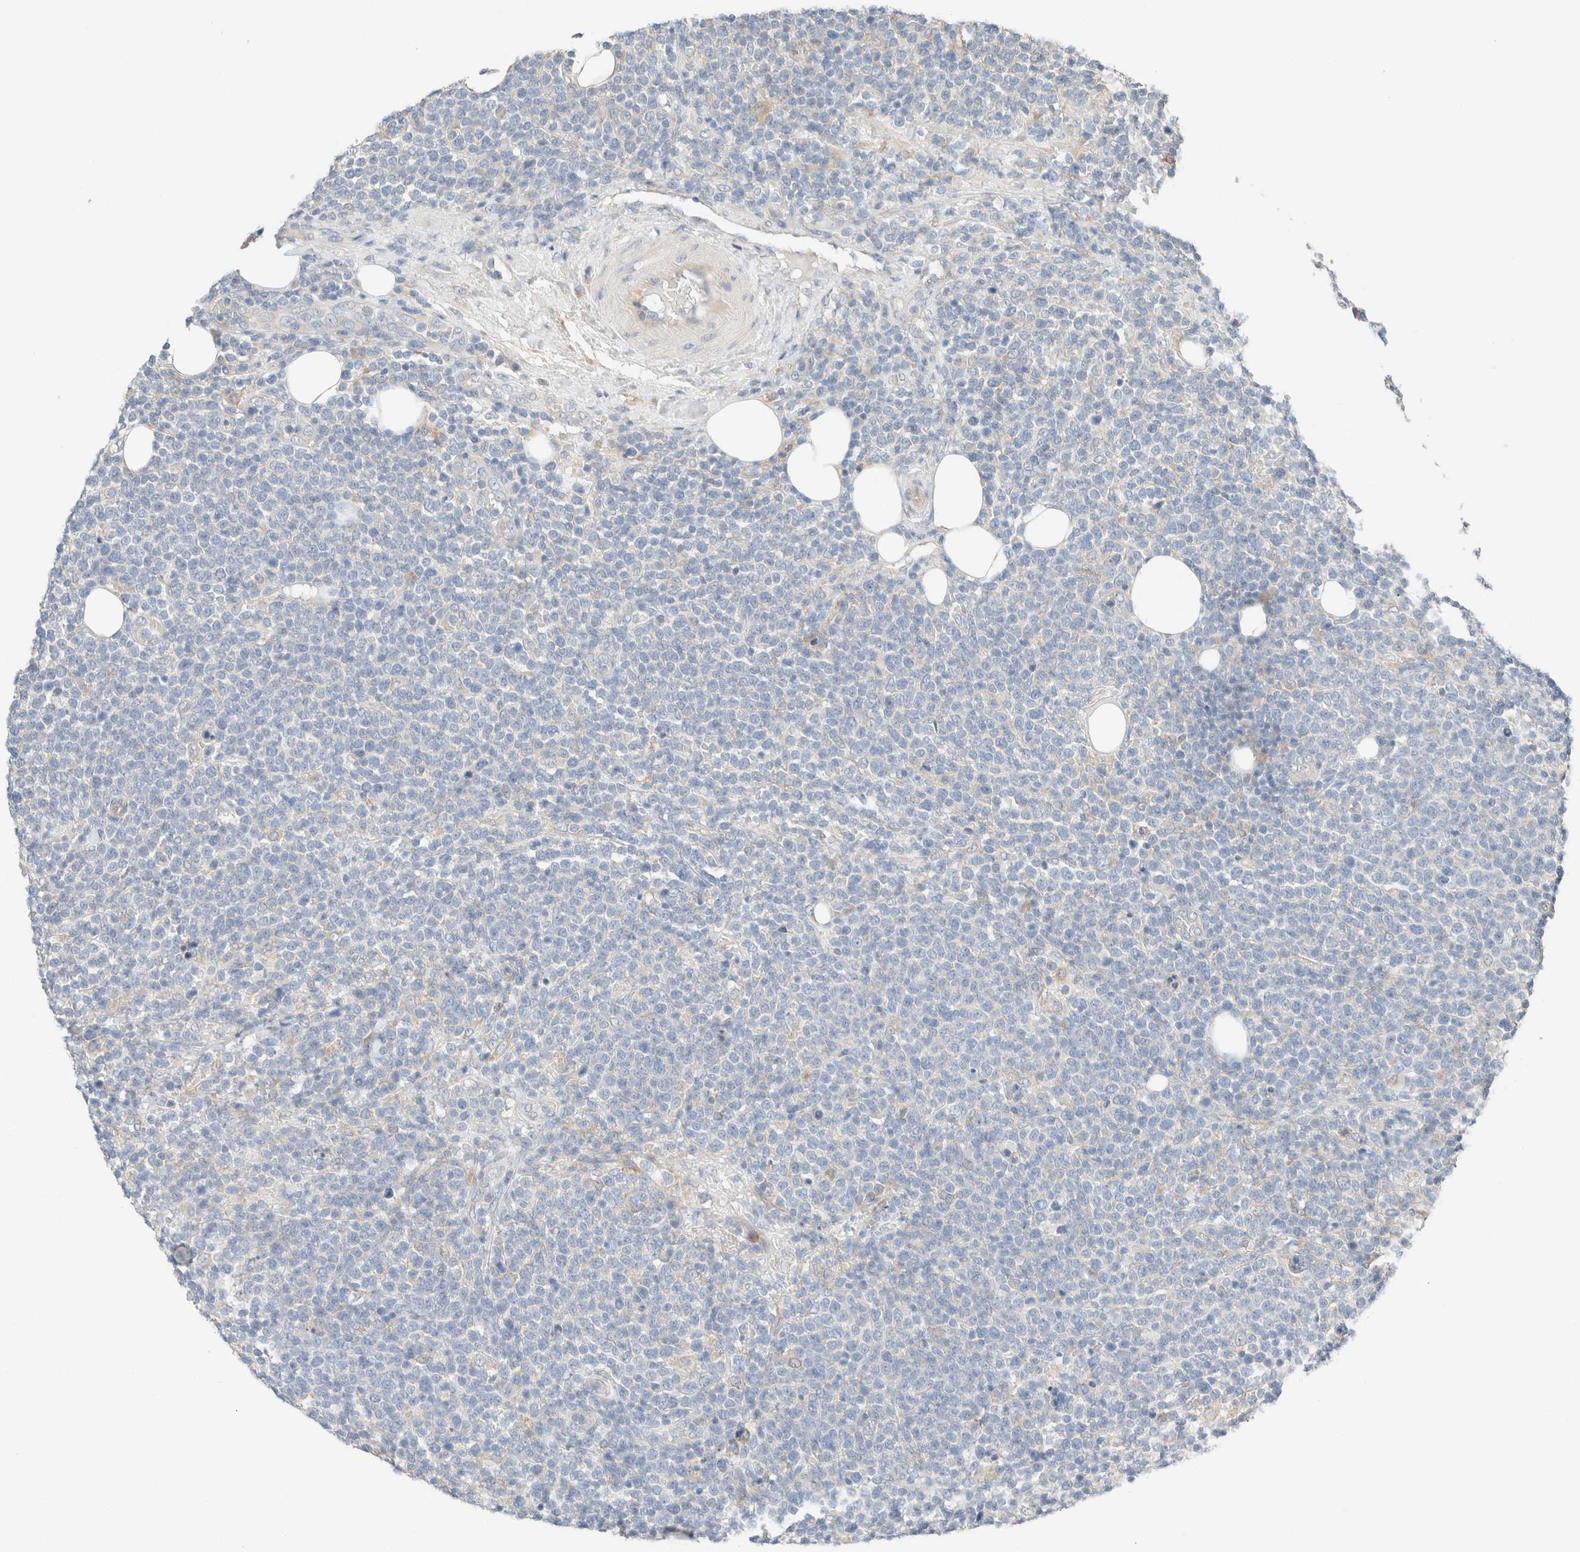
{"staining": {"intensity": "negative", "quantity": "none", "location": "none"}, "tissue": "lymphoma", "cell_type": "Tumor cells", "image_type": "cancer", "snomed": [{"axis": "morphology", "description": "Malignant lymphoma, non-Hodgkin's type, High grade"}, {"axis": "topography", "description": "Lymph node"}], "caption": "This is a histopathology image of IHC staining of lymphoma, which shows no positivity in tumor cells. (Stains: DAB immunohistochemistry with hematoxylin counter stain, Microscopy: brightfield microscopy at high magnification).", "gene": "PCM1", "patient": {"sex": "male", "age": 61}}